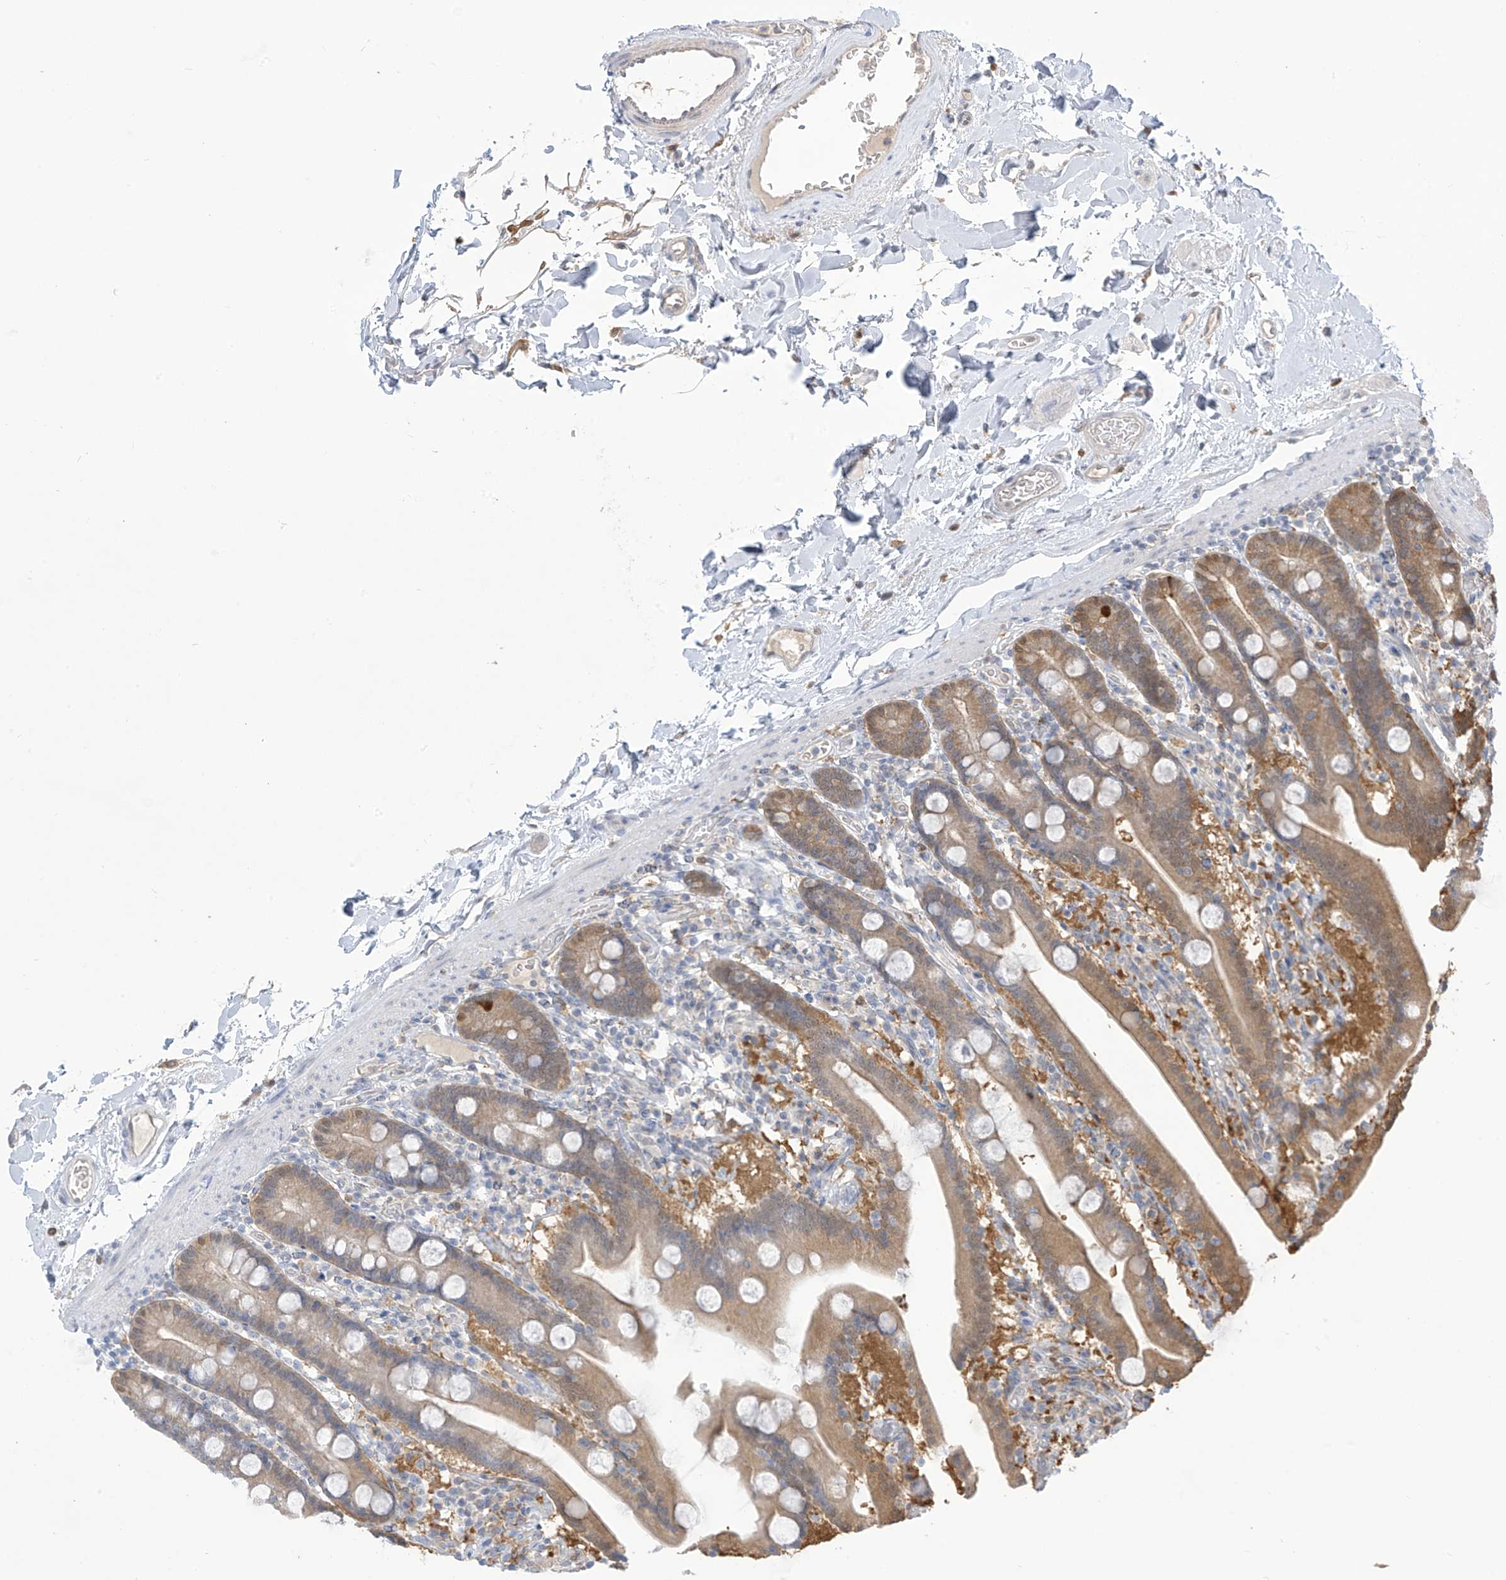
{"staining": {"intensity": "moderate", "quantity": ">75%", "location": "cytoplasmic/membranous"}, "tissue": "duodenum", "cell_type": "Glandular cells", "image_type": "normal", "snomed": [{"axis": "morphology", "description": "Normal tissue, NOS"}, {"axis": "topography", "description": "Duodenum"}], "caption": "Duodenum stained with immunohistochemistry reveals moderate cytoplasmic/membranous expression in approximately >75% of glandular cells.", "gene": "IDH1", "patient": {"sex": "male", "age": 55}}